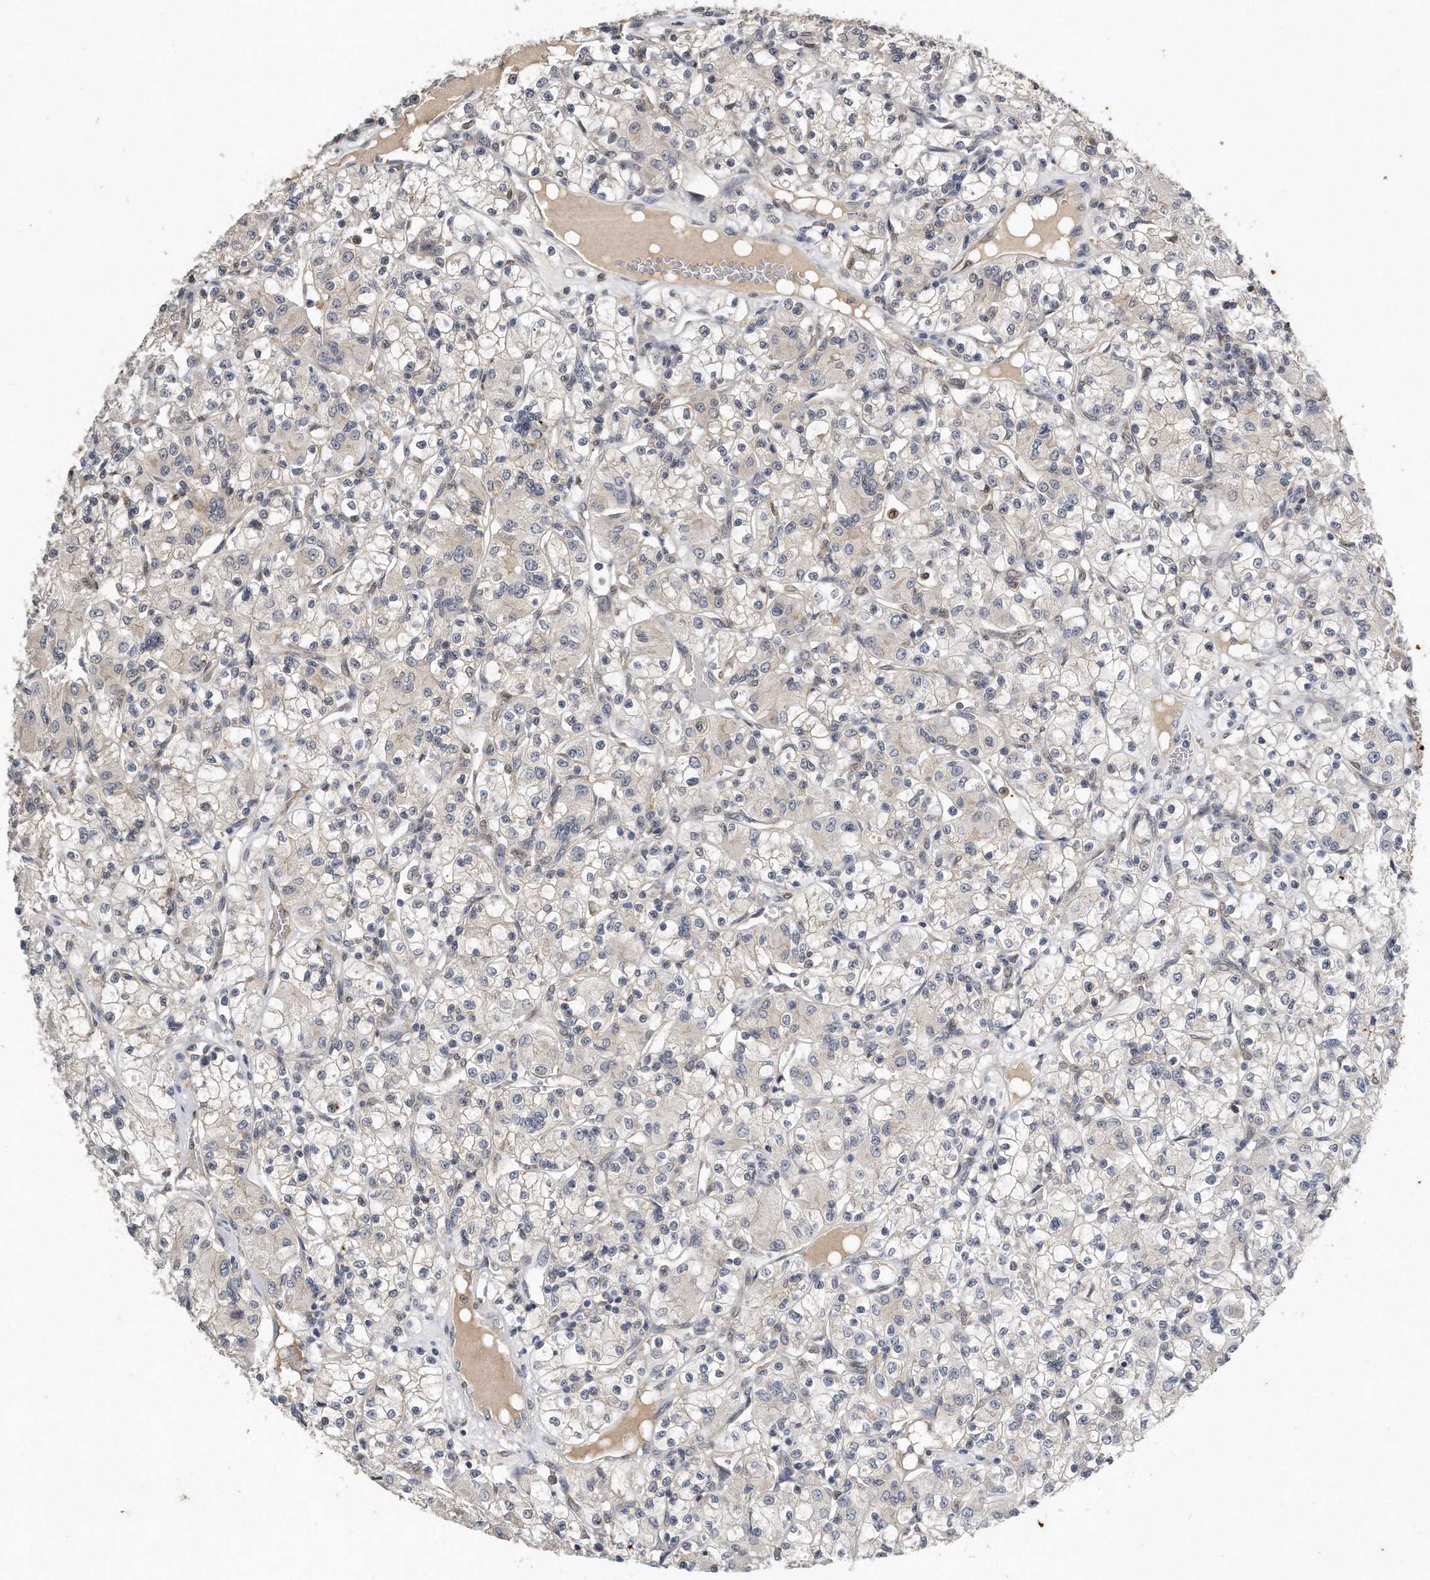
{"staining": {"intensity": "negative", "quantity": "none", "location": "none"}, "tissue": "renal cancer", "cell_type": "Tumor cells", "image_type": "cancer", "snomed": [{"axis": "morphology", "description": "Adenocarcinoma, NOS"}, {"axis": "topography", "description": "Kidney"}], "caption": "Immunohistochemistry image of neoplastic tissue: human adenocarcinoma (renal) stained with DAB (3,3'-diaminobenzidine) demonstrates no significant protein expression in tumor cells.", "gene": "CAMK1", "patient": {"sex": "female", "age": 59}}